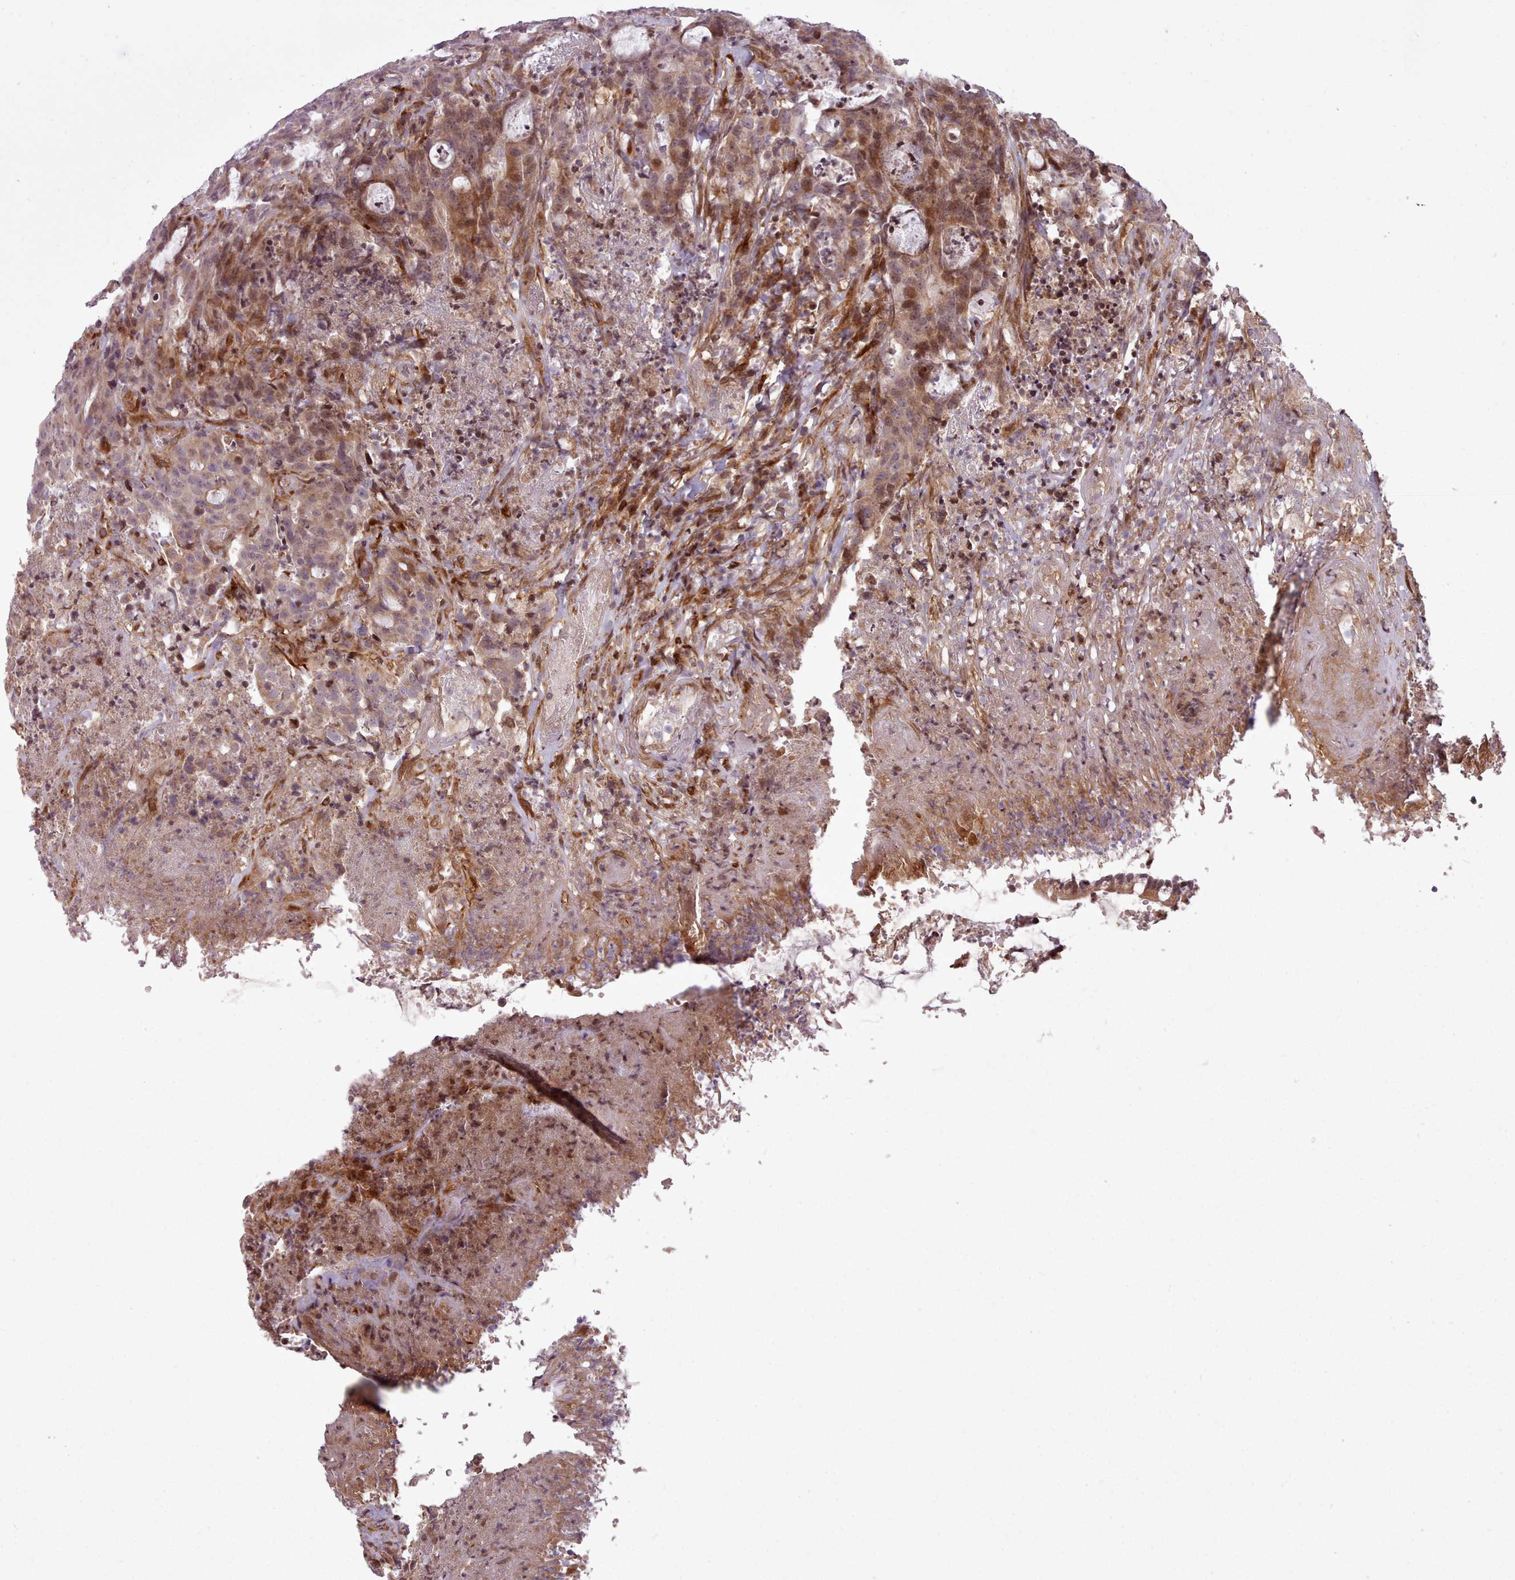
{"staining": {"intensity": "moderate", "quantity": "25%-75%", "location": "cytoplasmic/membranous,nuclear"}, "tissue": "colorectal cancer", "cell_type": "Tumor cells", "image_type": "cancer", "snomed": [{"axis": "morphology", "description": "Adenocarcinoma, NOS"}, {"axis": "topography", "description": "Colon"}], "caption": "DAB (3,3'-diaminobenzidine) immunohistochemical staining of colorectal cancer exhibits moderate cytoplasmic/membranous and nuclear protein positivity in approximately 25%-75% of tumor cells.", "gene": "NLRP7", "patient": {"sex": "male", "age": 83}}